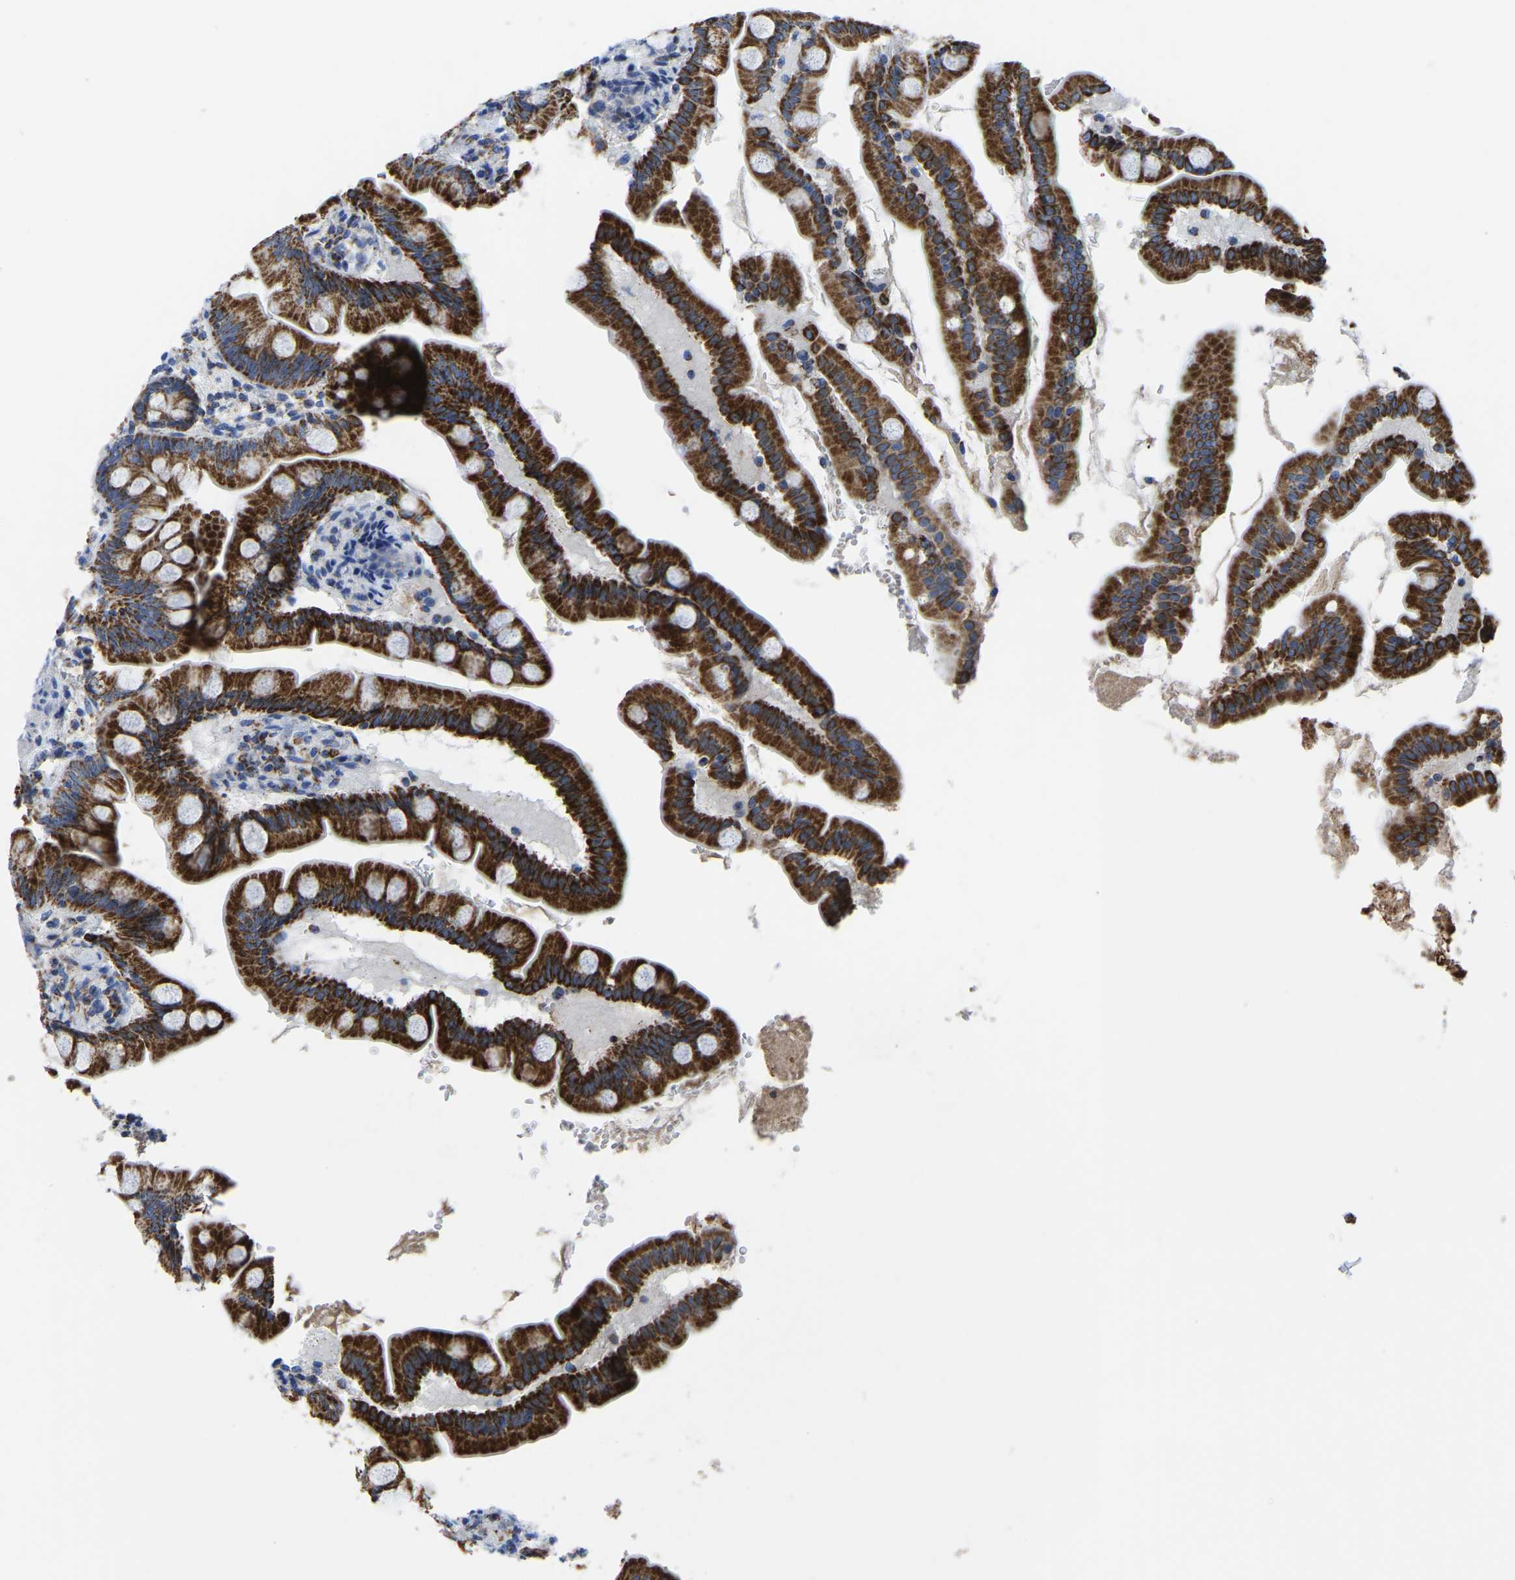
{"staining": {"intensity": "strong", "quantity": ">75%", "location": "cytoplasmic/membranous"}, "tissue": "small intestine", "cell_type": "Glandular cells", "image_type": "normal", "snomed": [{"axis": "morphology", "description": "Normal tissue, NOS"}, {"axis": "topography", "description": "Small intestine"}], "caption": "IHC of normal human small intestine demonstrates high levels of strong cytoplasmic/membranous positivity in about >75% of glandular cells.", "gene": "ETFA", "patient": {"sex": "female", "age": 56}}